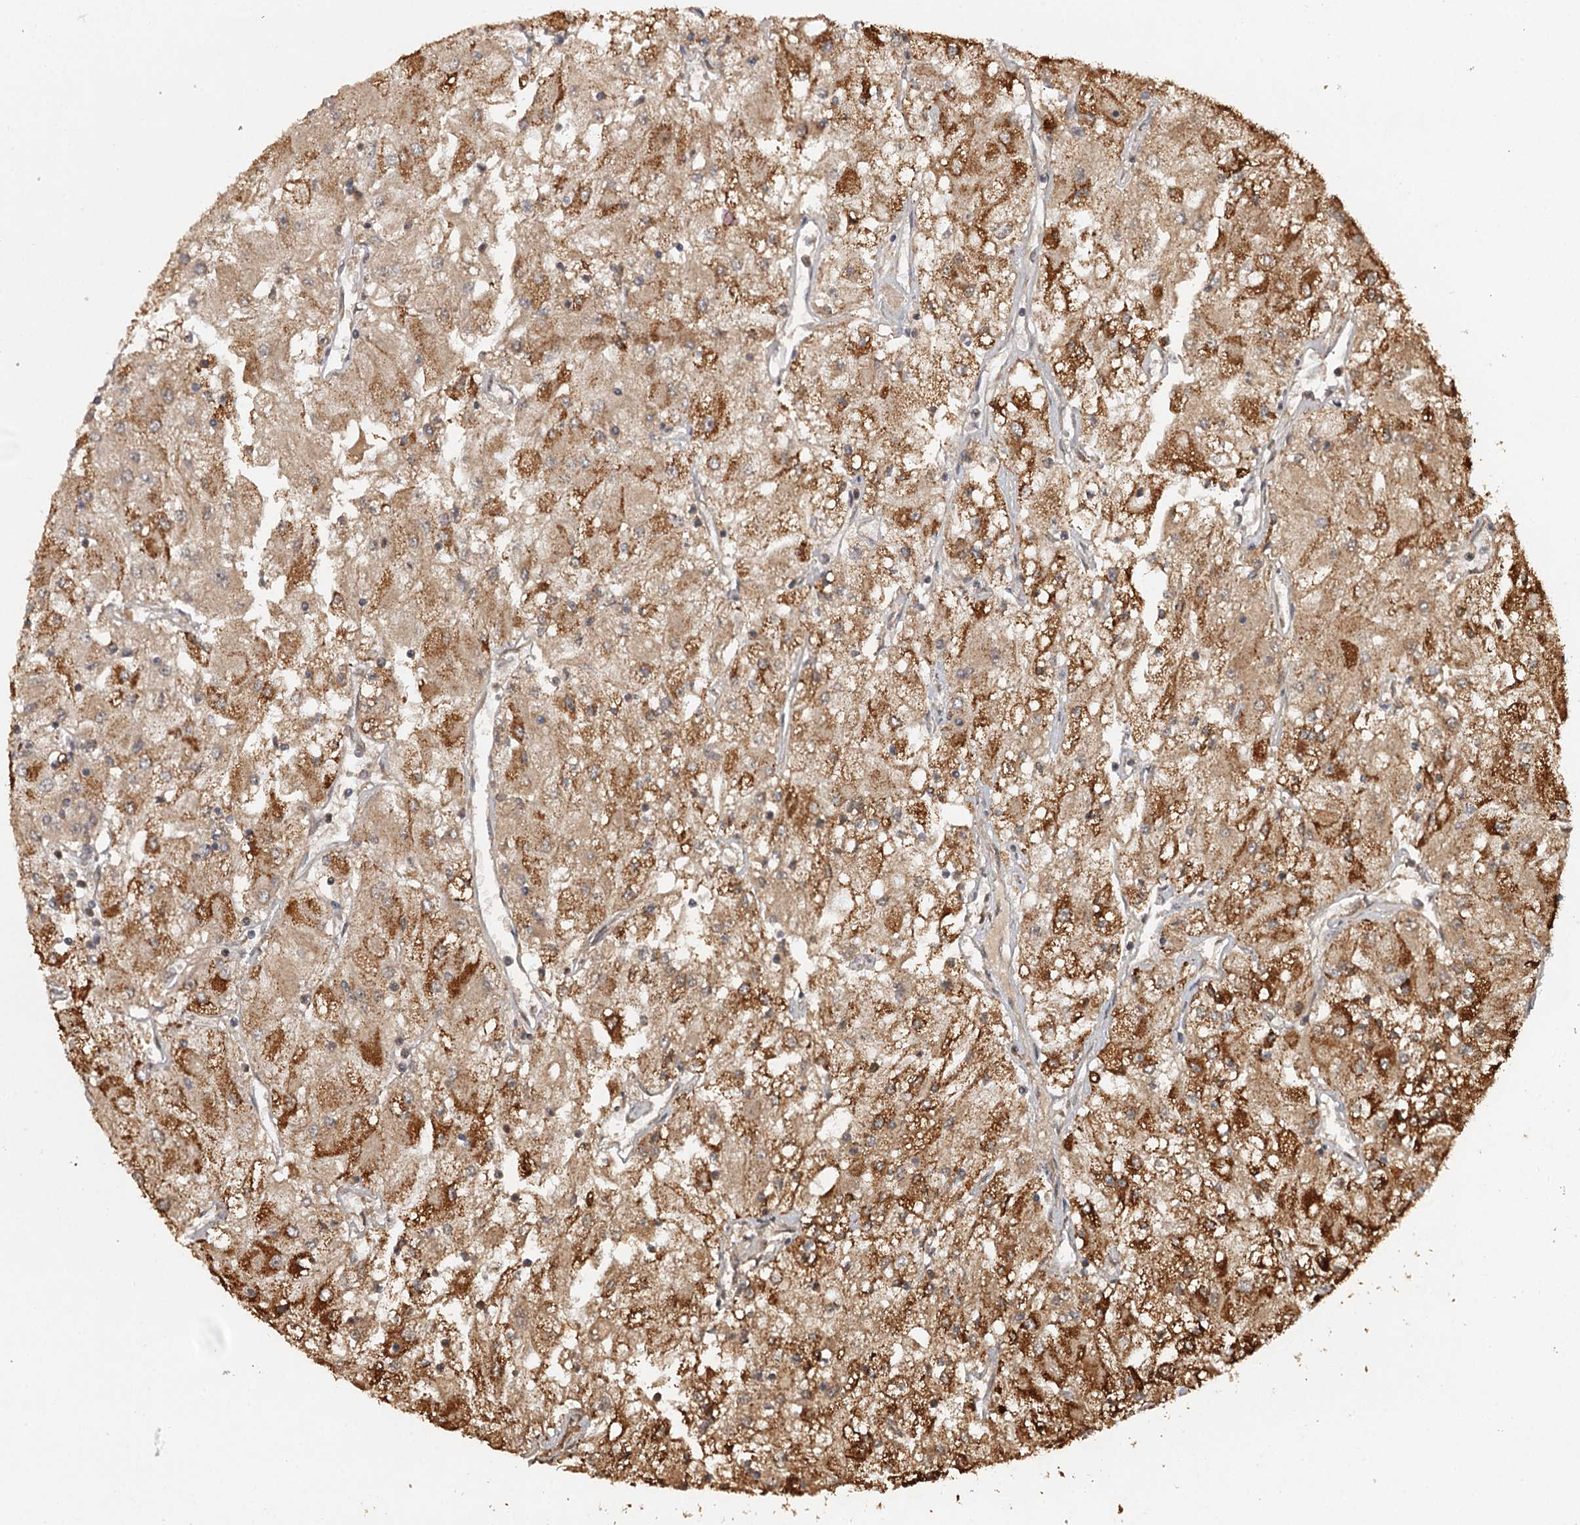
{"staining": {"intensity": "strong", "quantity": ">75%", "location": "cytoplasmic/membranous"}, "tissue": "renal cancer", "cell_type": "Tumor cells", "image_type": "cancer", "snomed": [{"axis": "morphology", "description": "Adenocarcinoma, NOS"}, {"axis": "topography", "description": "Kidney"}], "caption": "Immunohistochemical staining of renal cancer (adenocarcinoma) reveals high levels of strong cytoplasmic/membranous positivity in about >75% of tumor cells. The protein is stained brown, and the nuclei are stained in blue (DAB IHC with brightfield microscopy, high magnification).", "gene": "FAXC", "patient": {"sex": "male", "age": 80}}